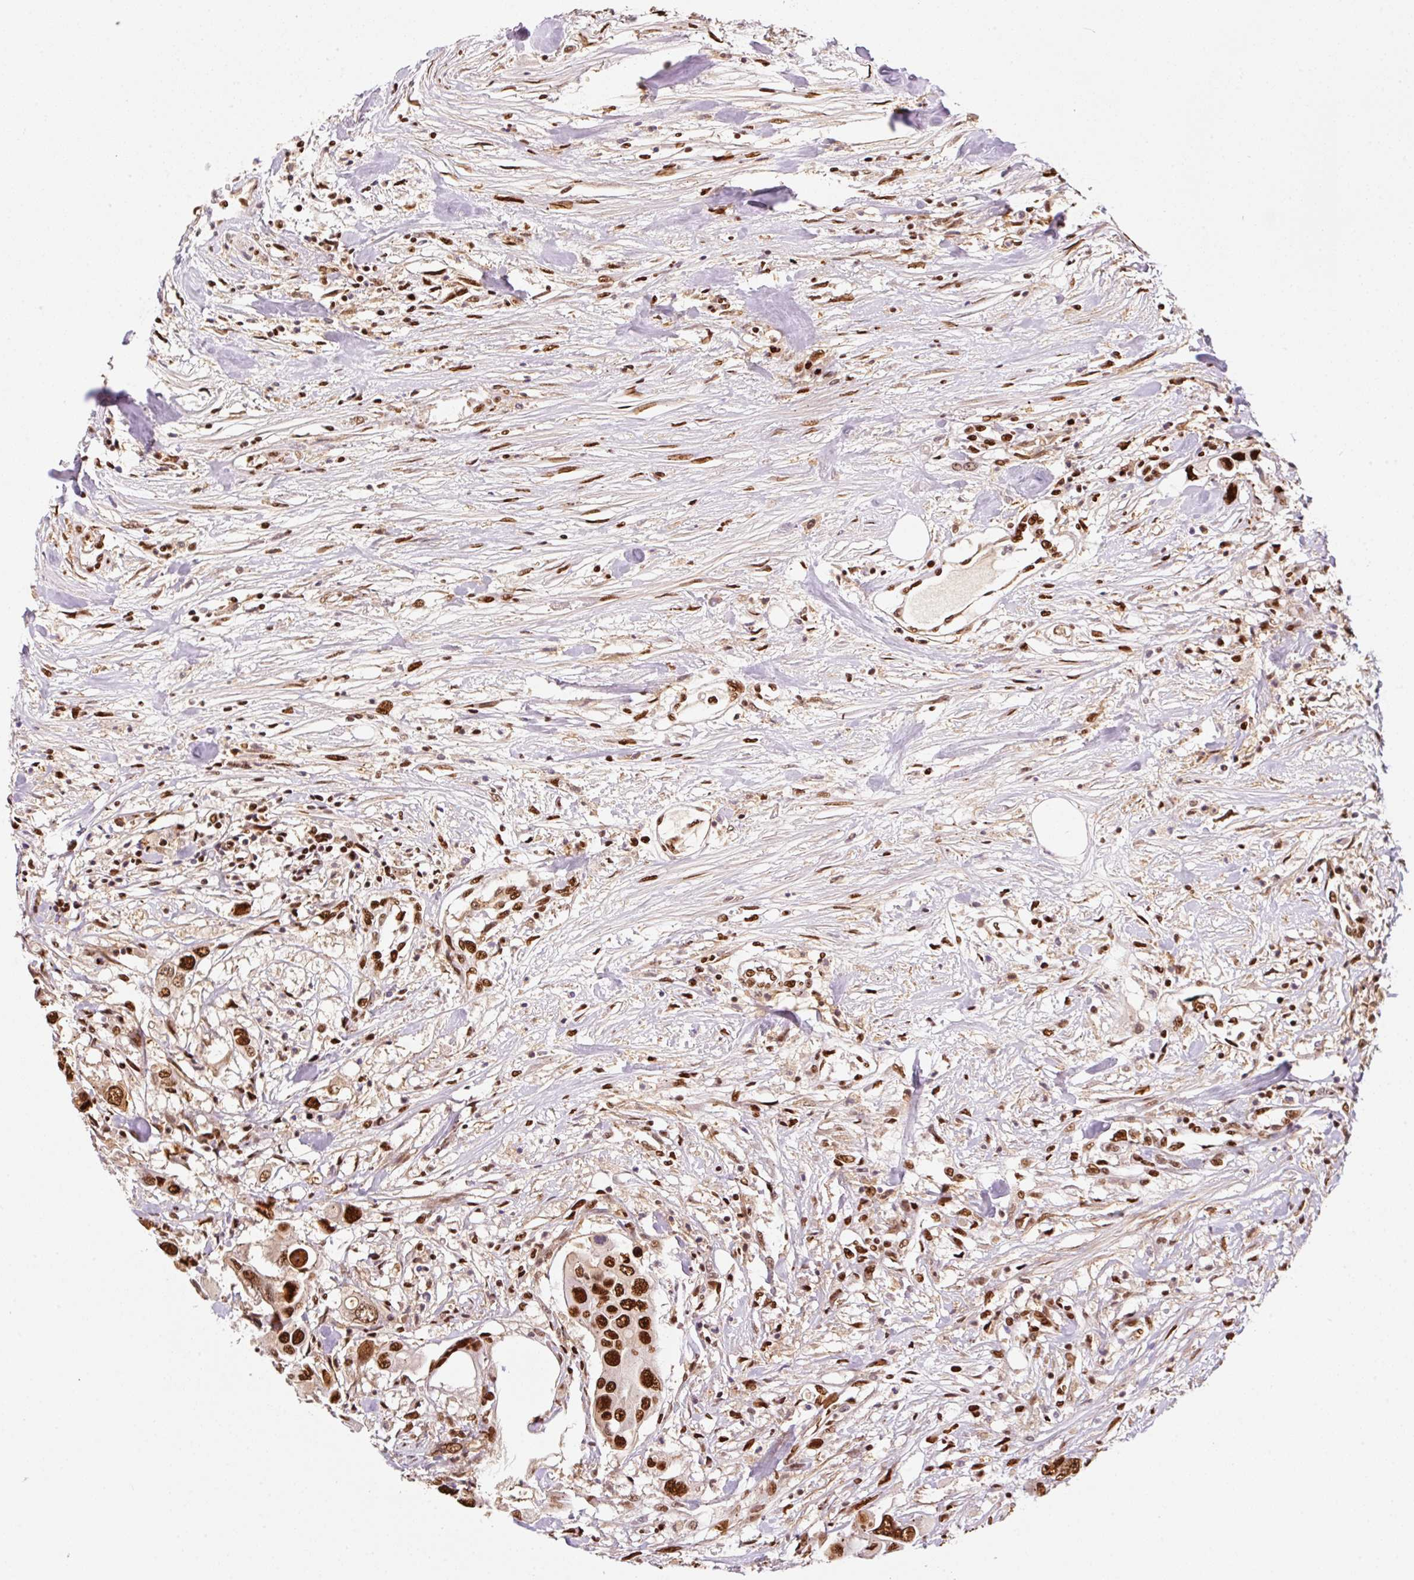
{"staining": {"intensity": "strong", "quantity": ">75%", "location": "nuclear"}, "tissue": "colorectal cancer", "cell_type": "Tumor cells", "image_type": "cancer", "snomed": [{"axis": "morphology", "description": "Adenocarcinoma, NOS"}, {"axis": "topography", "description": "Colon"}], "caption": "Immunohistochemistry (IHC) (DAB) staining of colorectal cancer exhibits strong nuclear protein staining in approximately >75% of tumor cells. The protein of interest is shown in brown color, while the nuclei are stained blue.", "gene": "GPR139", "patient": {"sex": "male", "age": 77}}